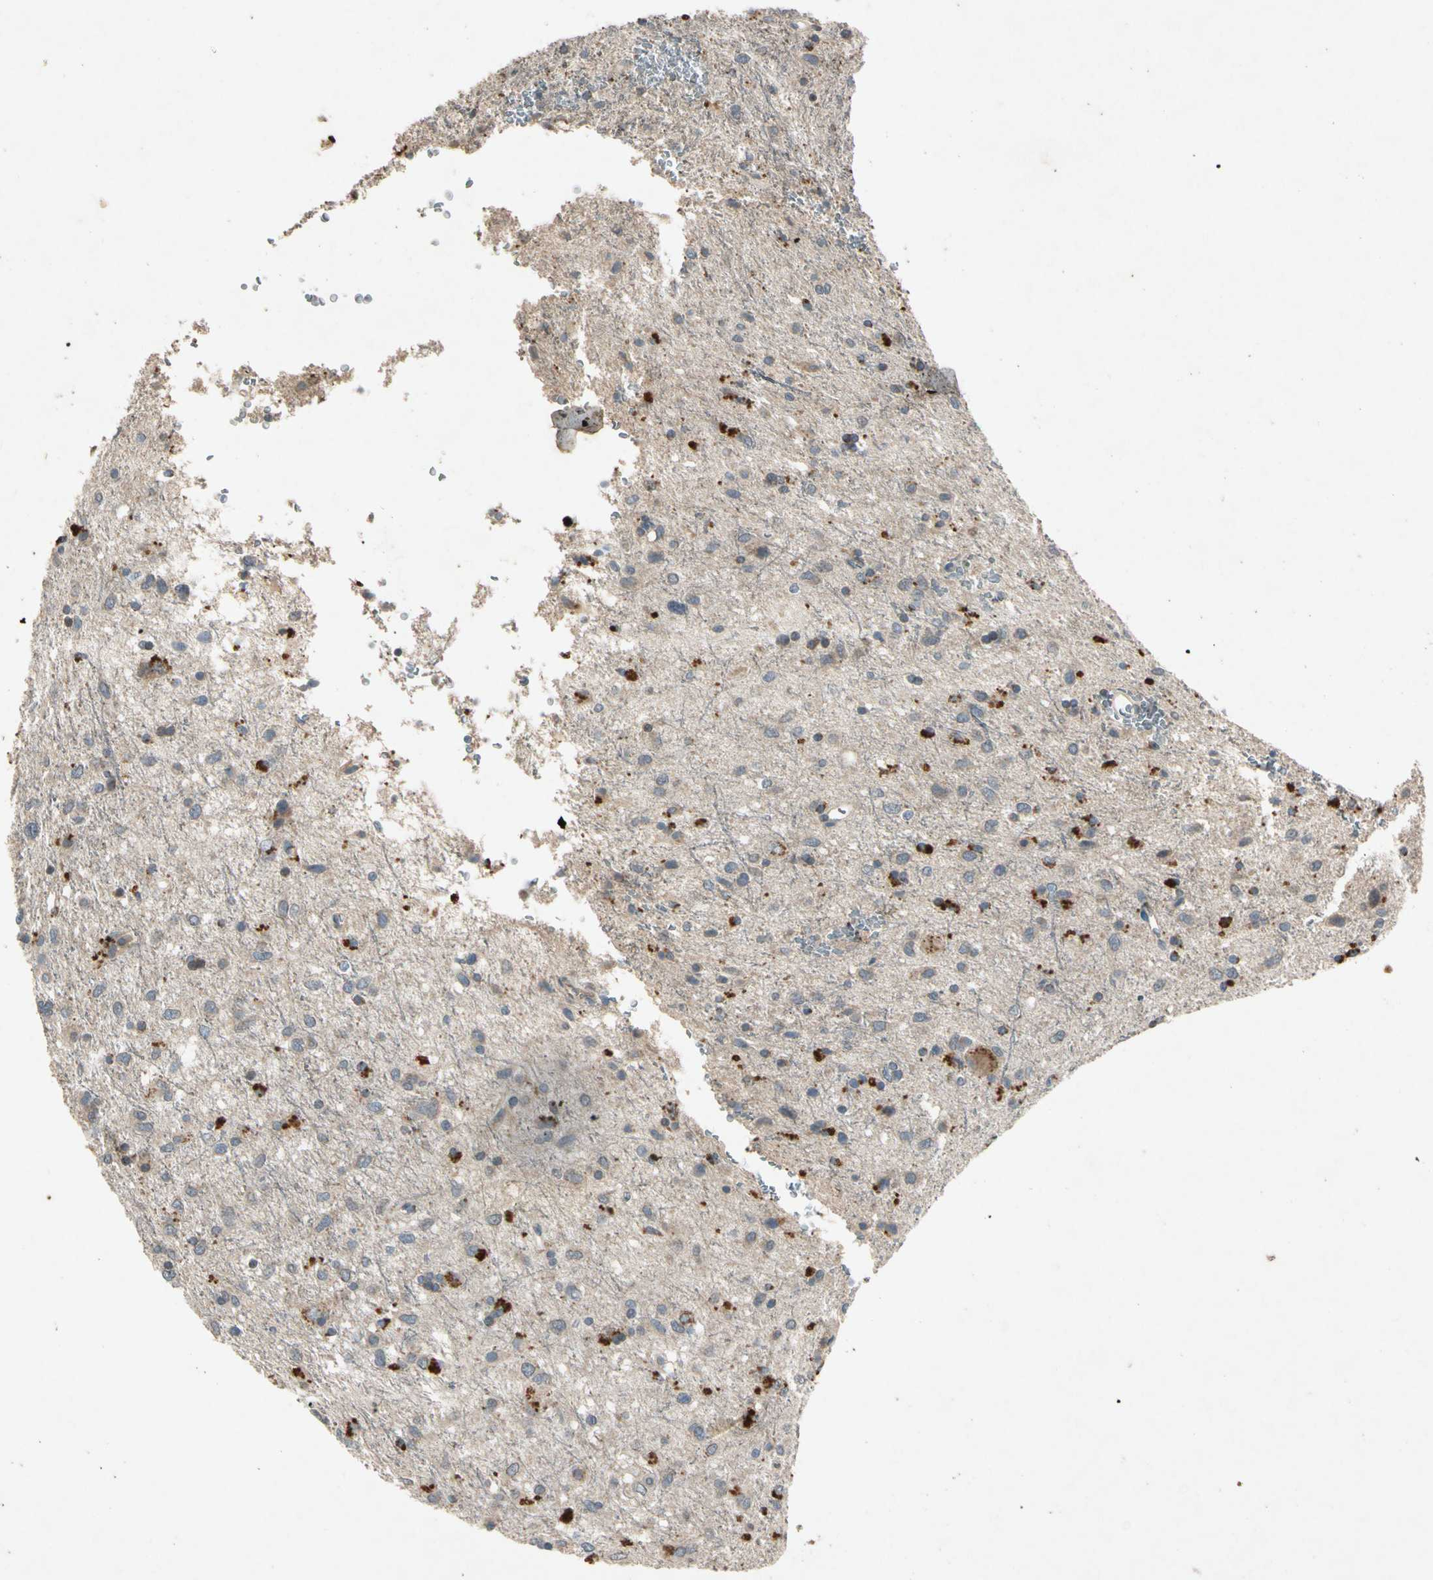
{"staining": {"intensity": "weak", "quantity": "<25%", "location": "cytoplasmic/membranous"}, "tissue": "glioma", "cell_type": "Tumor cells", "image_type": "cancer", "snomed": [{"axis": "morphology", "description": "Glioma, malignant, Low grade"}, {"axis": "topography", "description": "Brain"}], "caption": "Immunohistochemical staining of human malignant low-grade glioma exhibits no significant staining in tumor cells.", "gene": "GPLD1", "patient": {"sex": "male", "age": 77}}